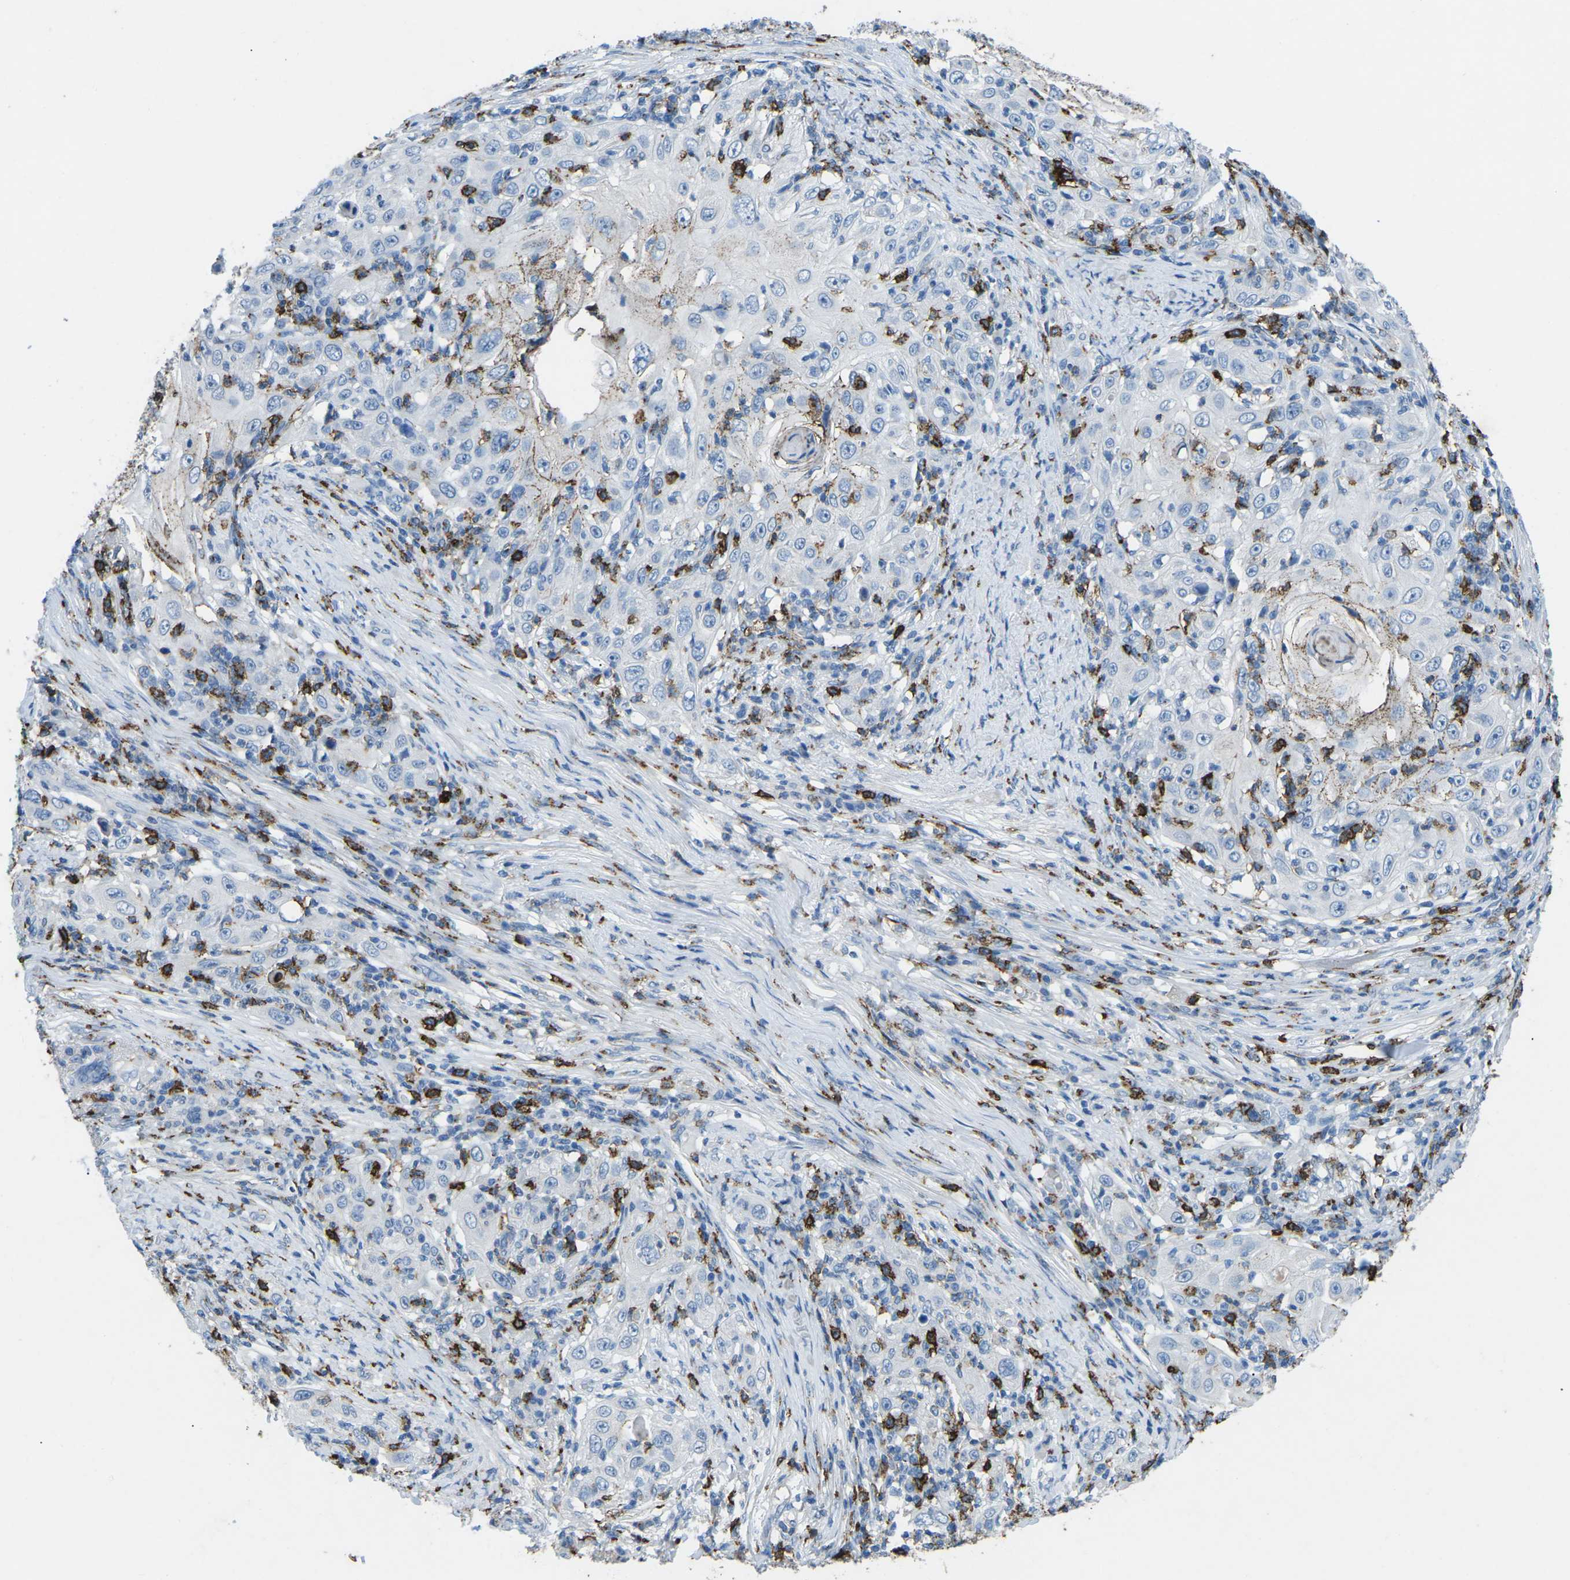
{"staining": {"intensity": "weak", "quantity": "<25%", "location": "cytoplasmic/membranous"}, "tissue": "skin cancer", "cell_type": "Tumor cells", "image_type": "cancer", "snomed": [{"axis": "morphology", "description": "Squamous cell carcinoma, NOS"}, {"axis": "topography", "description": "Skin"}], "caption": "Immunohistochemistry (IHC) histopathology image of neoplastic tissue: squamous cell carcinoma (skin) stained with DAB (3,3'-diaminobenzidine) shows no significant protein positivity in tumor cells.", "gene": "CTAGE1", "patient": {"sex": "female", "age": 88}}